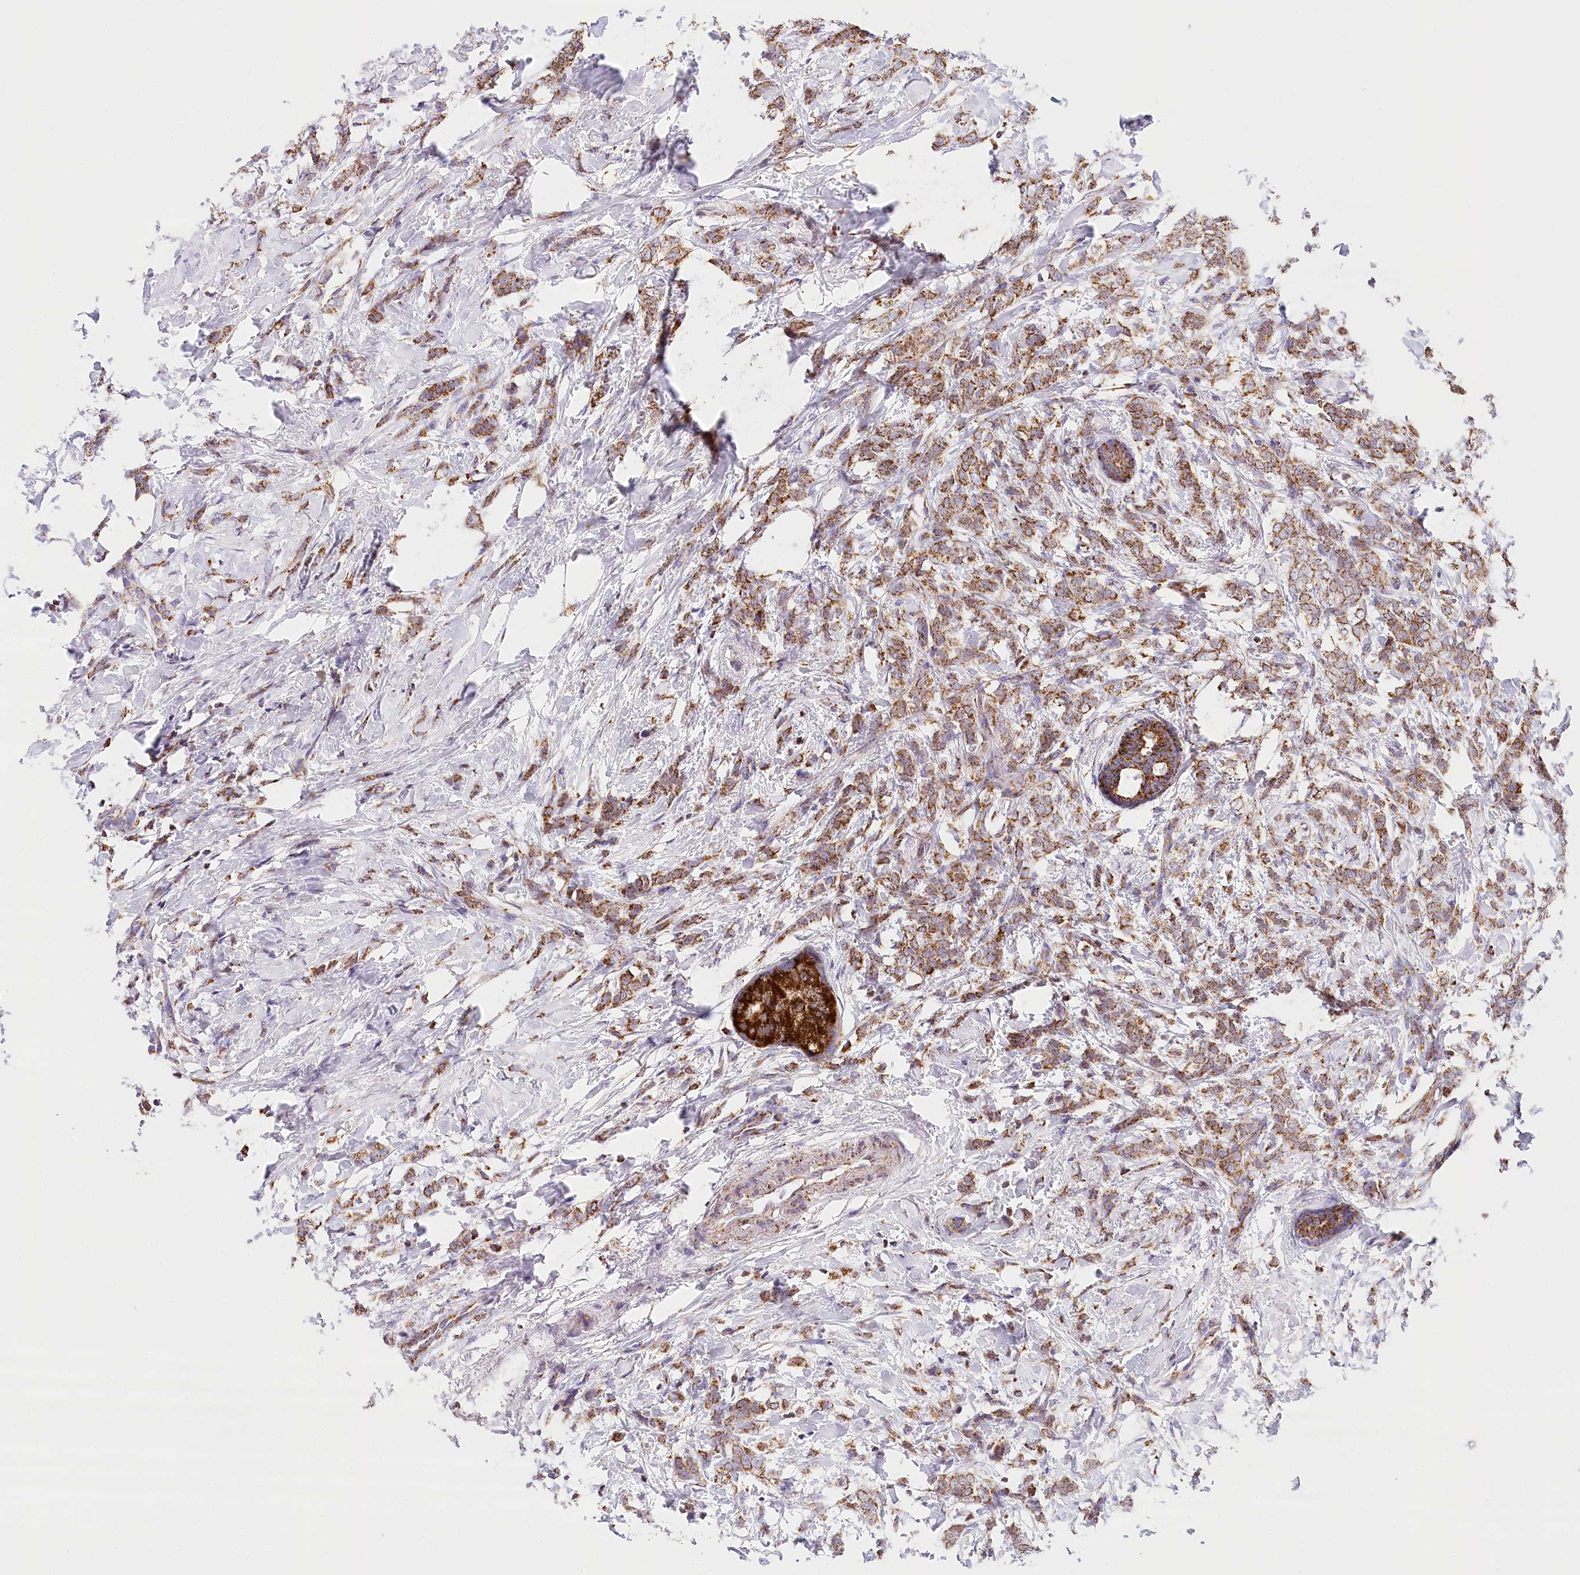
{"staining": {"intensity": "moderate", "quantity": ">75%", "location": "cytoplasmic/membranous"}, "tissue": "breast cancer", "cell_type": "Tumor cells", "image_type": "cancer", "snomed": [{"axis": "morphology", "description": "Lobular carcinoma, in situ"}, {"axis": "morphology", "description": "Lobular carcinoma"}, {"axis": "topography", "description": "Breast"}], "caption": "Immunohistochemistry (IHC) (DAB) staining of human breast lobular carcinoma in situ reveals moderate cytoplasmic/membranous protein staining in about >75% of tumor cells.", "gene": "LSS", "patient": {"sex": "female", "age": 41}}